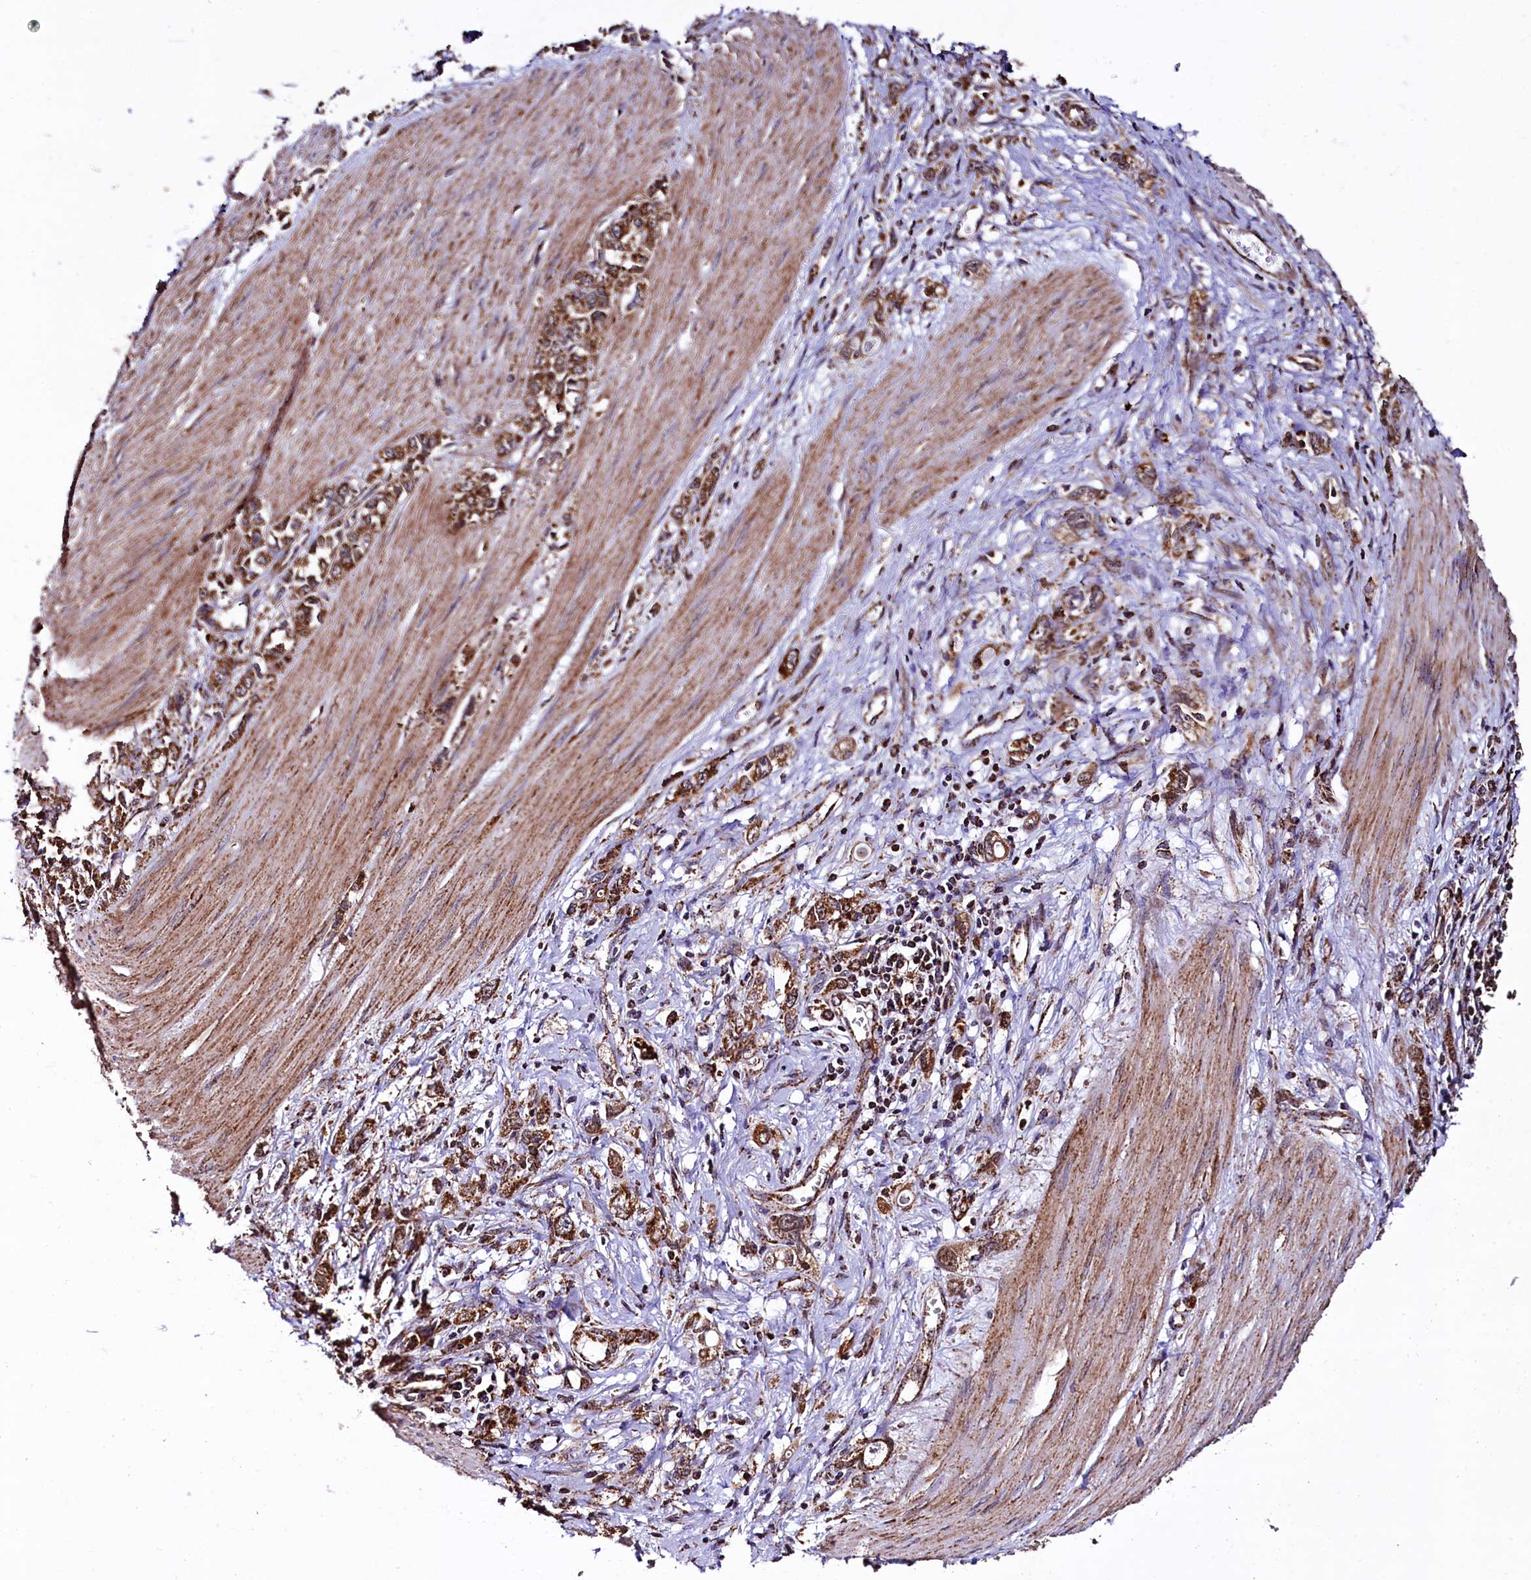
{"staining": {"intensity": "moderate", "quantity": ">75%", "location": "cytoplasmic/membranous"}, "tissue": "stomach cancer", "cell_type": "Tumor cells", "image_type": "cancer", "snomed": [{"axis": "morphology", "description": "Adenocarcinoma, NOS"}, {"axis": "topography", "description": "Stomach"}], "caption": "Immunohistochemical staining of human stomach cancer (adenocarcinoma) exhibits medium levels of moderate cytoplasmic/membranous expression in about >75% of tumor cells.", "gene": "KLC2", "patient": {"sex": "female", "age": 76}}